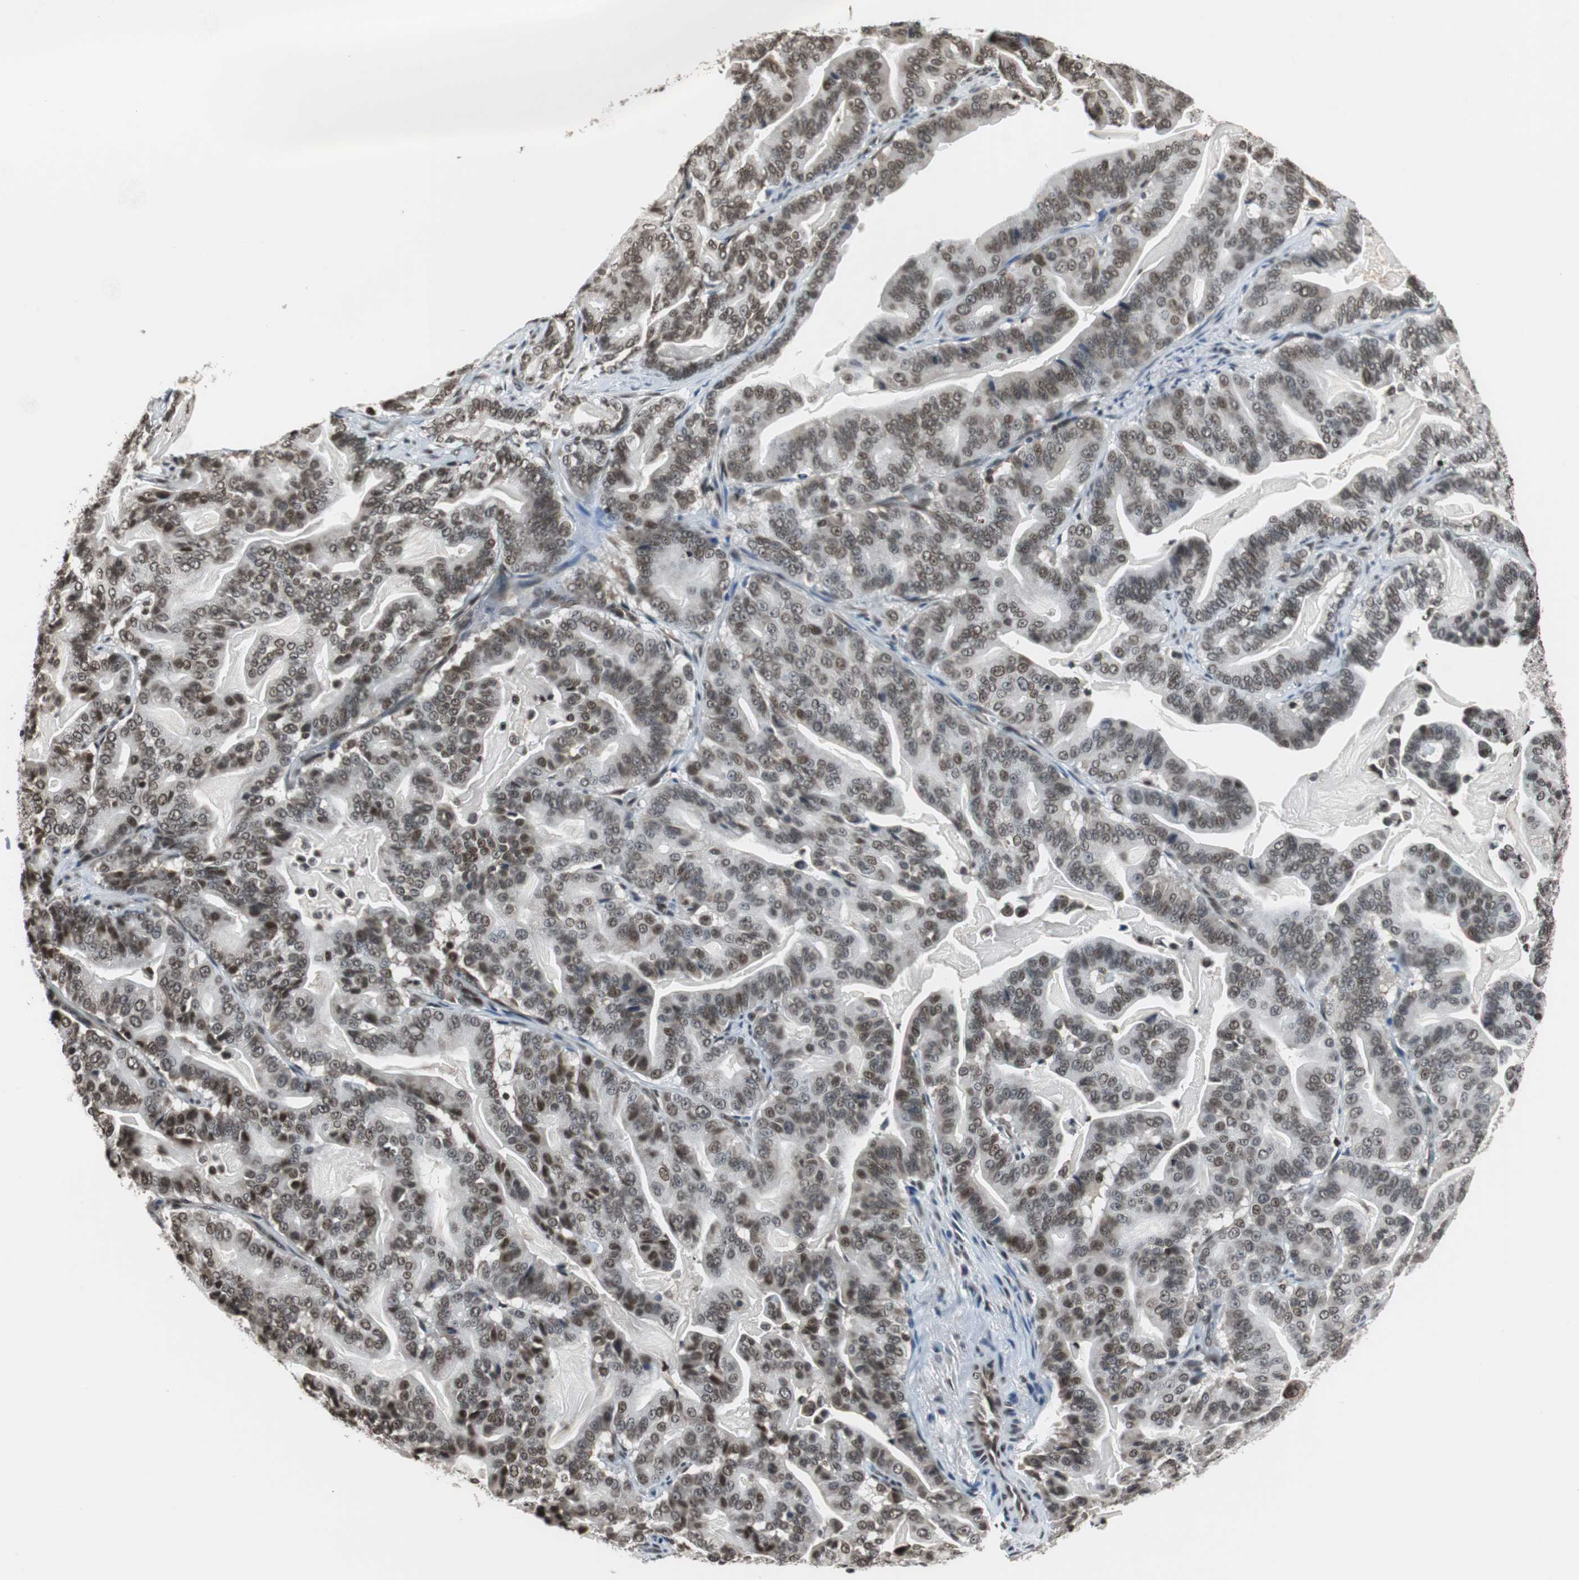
{"staining": {"intensity": "moderate", "quantity": ">75%", "location": "nuclear"}, "tissue": "pancreatic cancer", "cell_type": "Tumor cells", "image_type": "cancer", "snomed": [{"axis": "morphology", "description": "Adenocarcinoma, NOS"}, {"axis": "topography", "description": "Pancreas"}], "caption": "Moderate nuclear protein expression is seen in approximately >75% of tumor cells in pancreatic cancer. The protein of interest is shown in brown color, while the nuclei are stained blue.", "gene": "REST", "patient": {"sex": "male", "age": 63}}